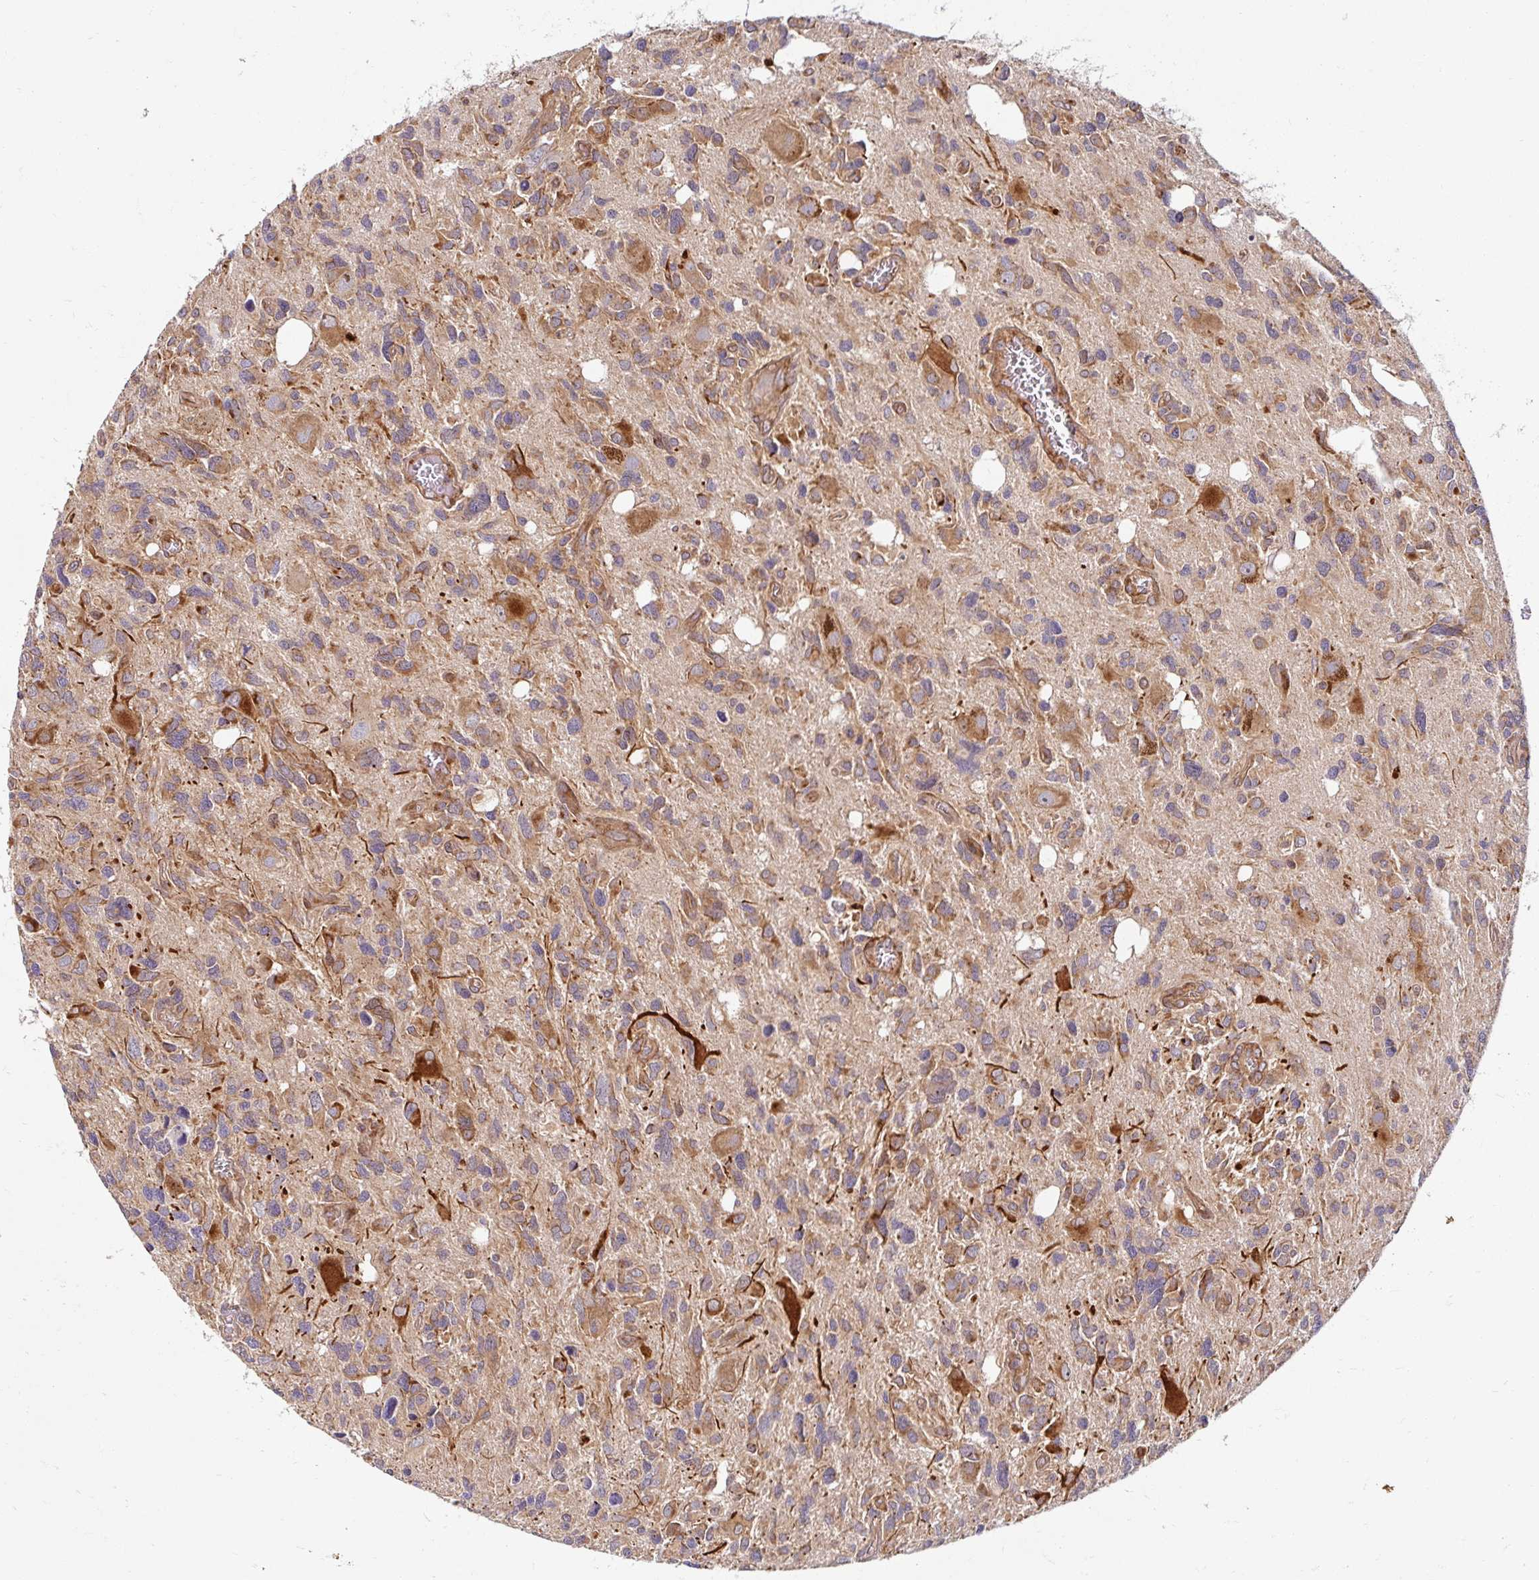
{"staining": {"intensity": "moderate", "quantity": "25%-75%", "location": "cytoplasmic/membranous"}, "tissue": "glioma", "cell_type": "Tumor cells", "image_type": "cancer", "snomed": [{"axis": "morphology", "description": "Glioma, malignant, High grade"}, {"axis": "topography", "description": "Brain"}], "caption": "Protein expression analysis of human glioma reveals moderate cytoplasmic/membranous expression in approximately 25%-75% of tumor cells.", "gene": "BTF3", "patient": {"sex": "male", "age": 49}}